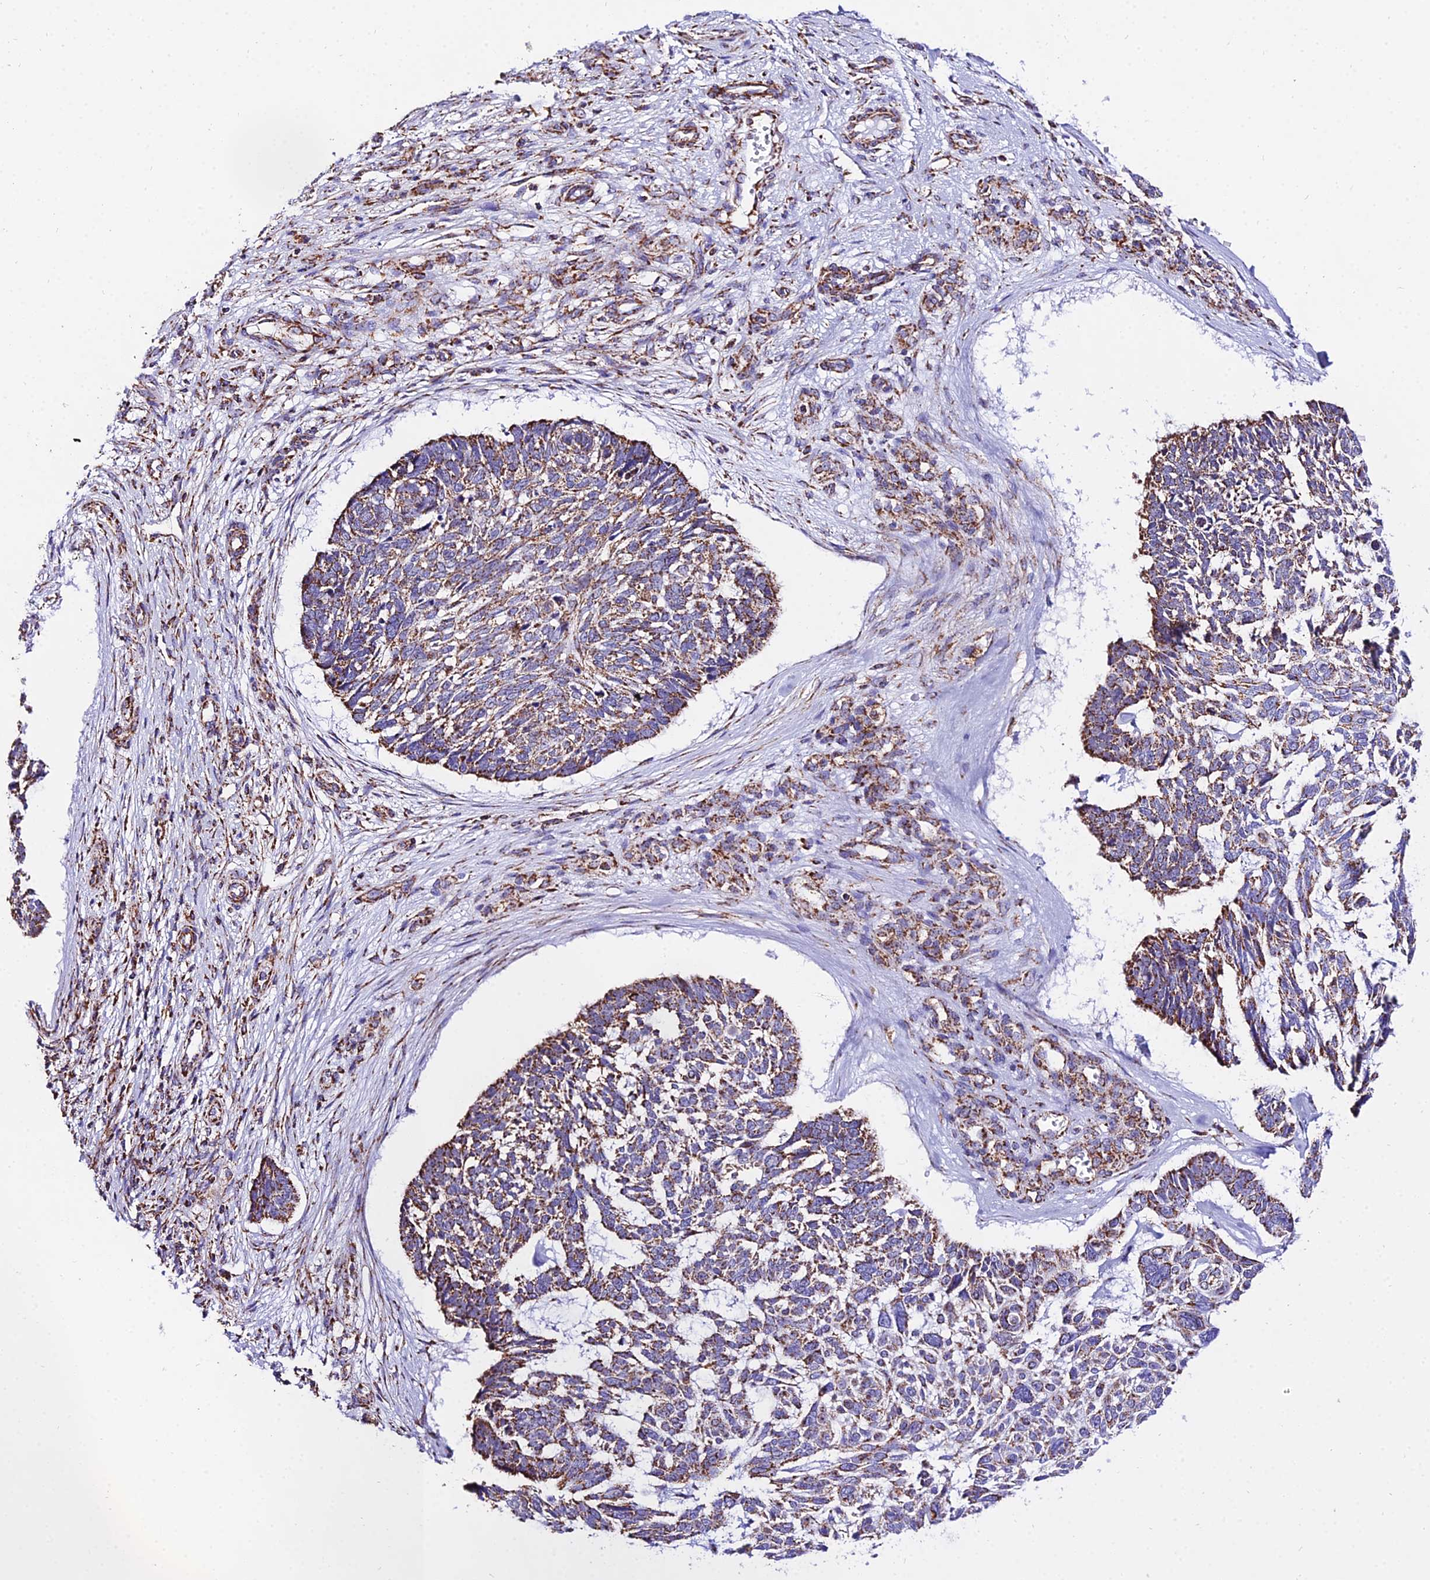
{"staining": {"intensity": "moderate", "quantity": ">75%", "location": "cytoplasmic/membranous"}, "tissue": "skin cancer", "cell_type": "Tumor cells", "image_type": "cancer", "snomed": [{"axis": "morphology", "description": "Basal cell carcinoma"}, {"axis": "topography", "description": "Skin"}], "caption": "Brown immunohistochemical staining in skin basal cell carcinoma exhibits moderate cytoplasmic/membranous expression in approximately >75% of tumor cells. (DAB IHC with brightfield microscopy, high magnification).", "gene": "ATP5PD", "patient": {"sex": "male", "age": 88}}